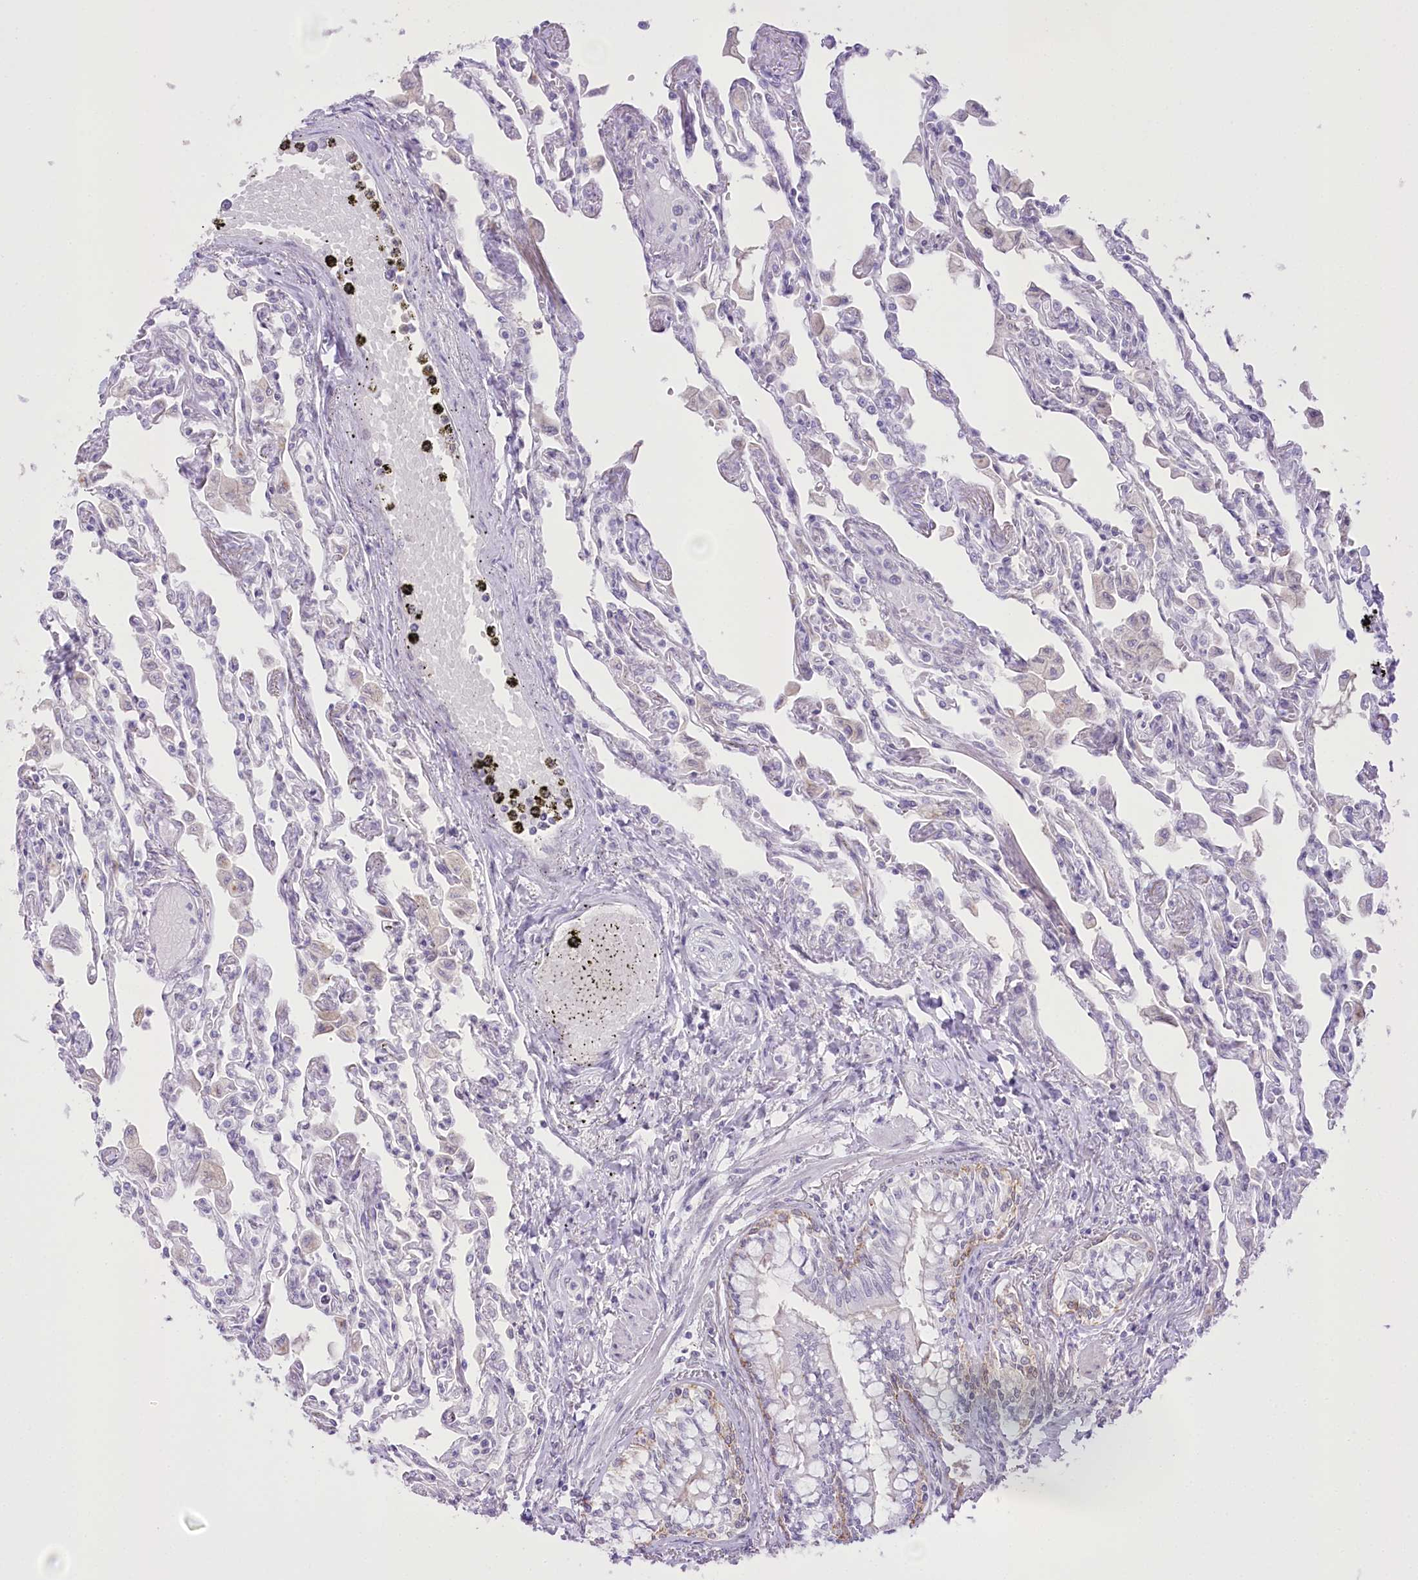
{"staining": {"intensity": "negative", "quantity": "none", "location": "none"}, "tissue": "lung", "cell_type": "Alveolar cells", "image_type": "normal", "snomed": [{"axis": "morphology", "description": "Normal tissue, NOS"}, {"axis": "topography", "description": "Bronchus"}, {"axis": "topography", "description": "Lung"}], "caption": "IHC micrograph of benign lung: human lung stained with DAB (3,3'-diaminobenzidine) exhibits no significant protein staining in alveolar cells. The staining is performed using DAB (3,3'-diaminobenzidine) brown chromogen with nuclei counter-stained in using hematoxylin.", "gene": "SLC39A10", "patient": {"sex": "female", "age": 49}}